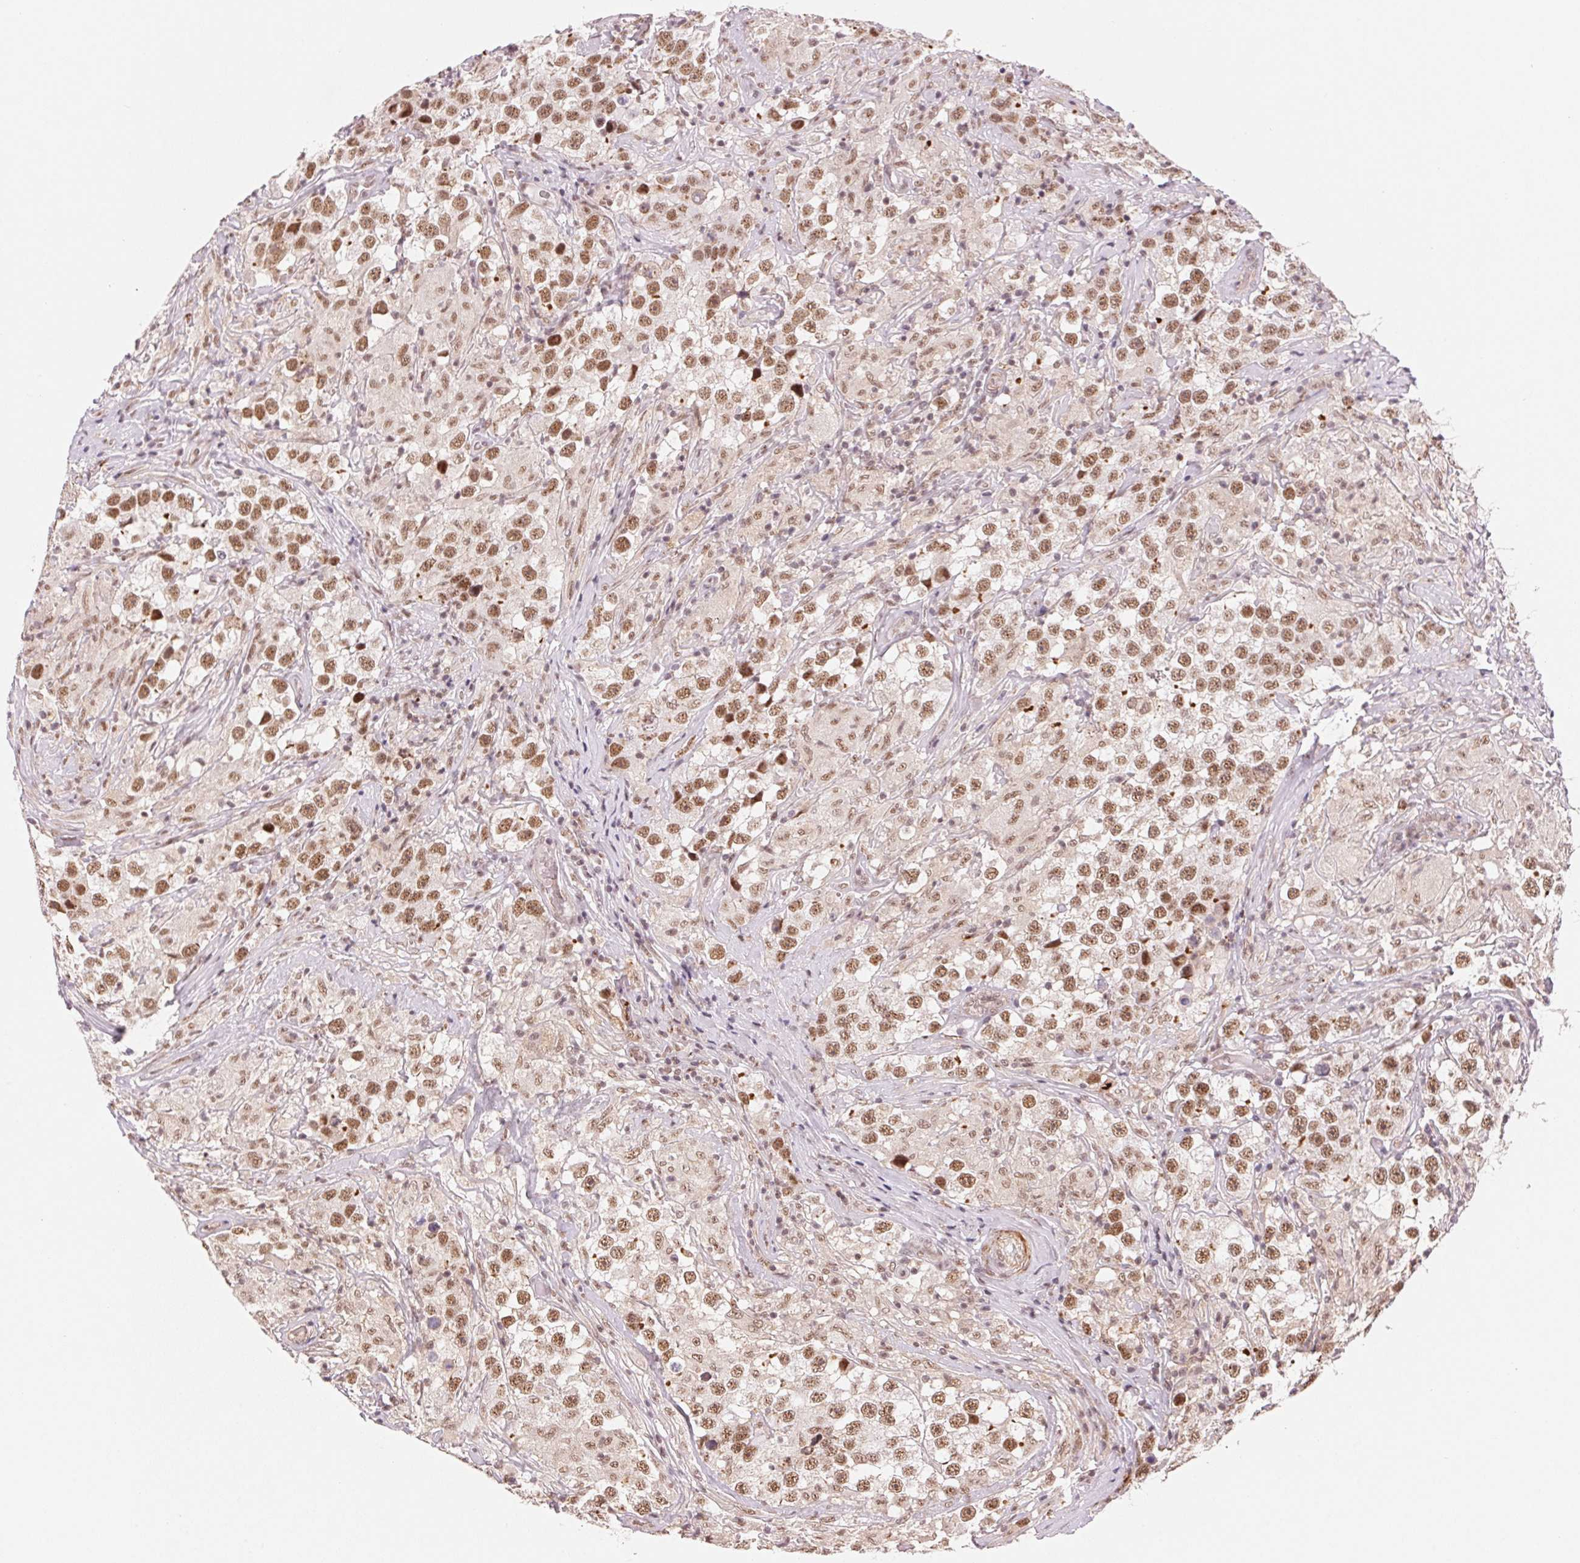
{"staining": {"intensity": "moderate", "quantity": ">75%", "location": "nuclear"}, "tissue": "testis cancer", "cell_type": "Tumor cells", "image_type": "cancer", "snomed": [{"axis": "morphology", "description": "Seminoma, NOS"}, {"axis": "topography", "description": "Testis"}], "caption": "Protein expression by IHC reveals moderate nuclear staining in about >75% of tumor cells in testis cancer (seminoma).", "gene": "HNRNPDL", "patient": {"sex": "male", "age": 46}}